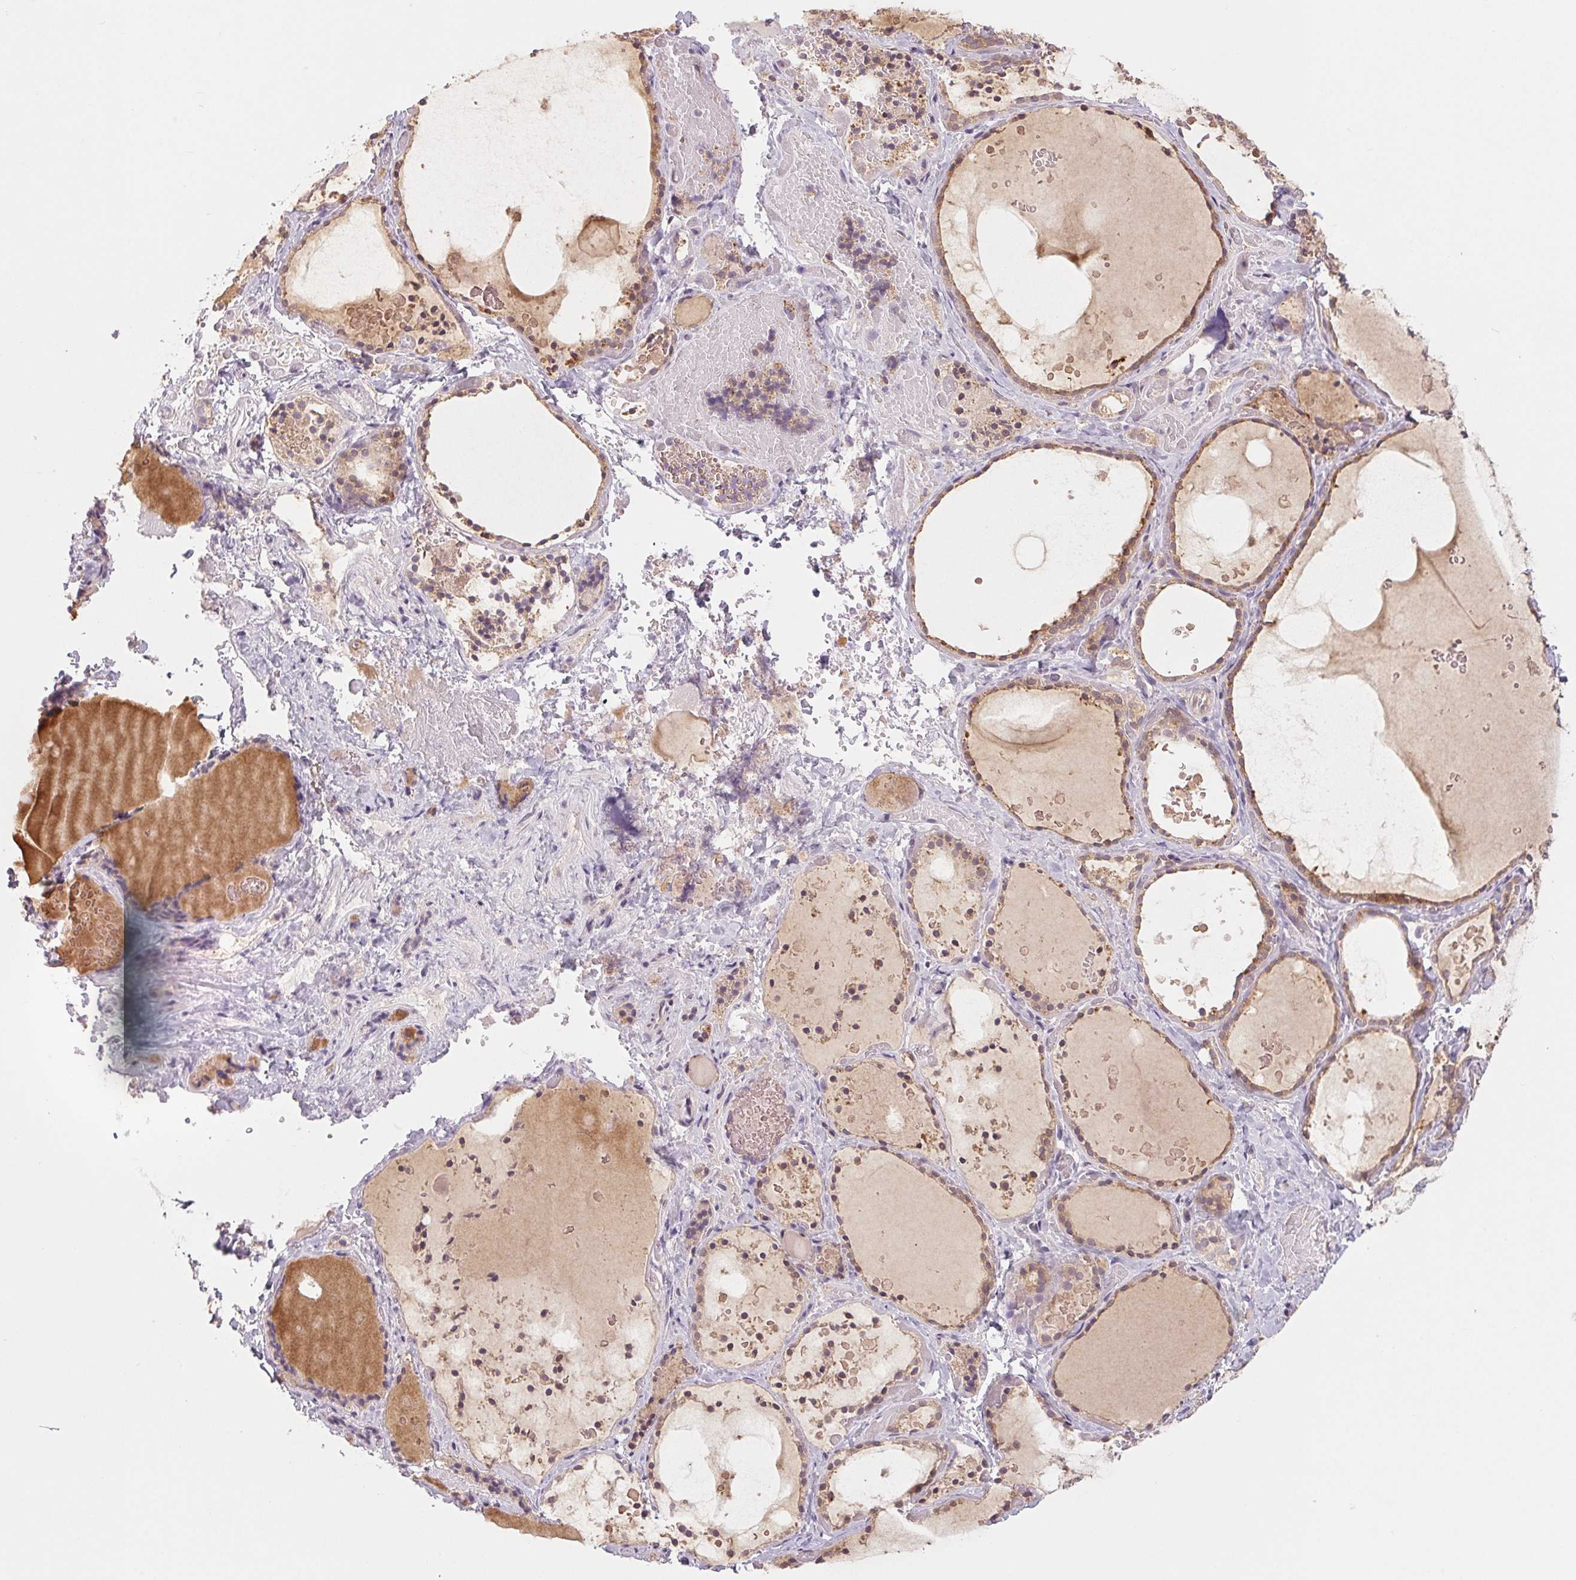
{"staining": {"intensity": "moderate", "quantity": ">75%", "location": "cytoplasmic/membranous"}, "tissue": "thyroid gland", "cell_type": "Glandular cells", "image_type": "normal", "snomed": [{"axis": "morphology", "description": "Normal tissue, NOS"}, {"axis": "topography", "description": "Thyroid gland"}], "caption": "Immunohistochemical staining of unremarkable human thyroid gland displays >75% levels of moderate cytoplasmic/membranous protein positivity in about >75% of glandular cells. The protein of interest is stained brown, and the nuclei are stained in blue (DAB IHC with brightfield microscopy, high magnification).", "gene": "MAP3K5", "patient": {"sex": "female", "age": 56}}